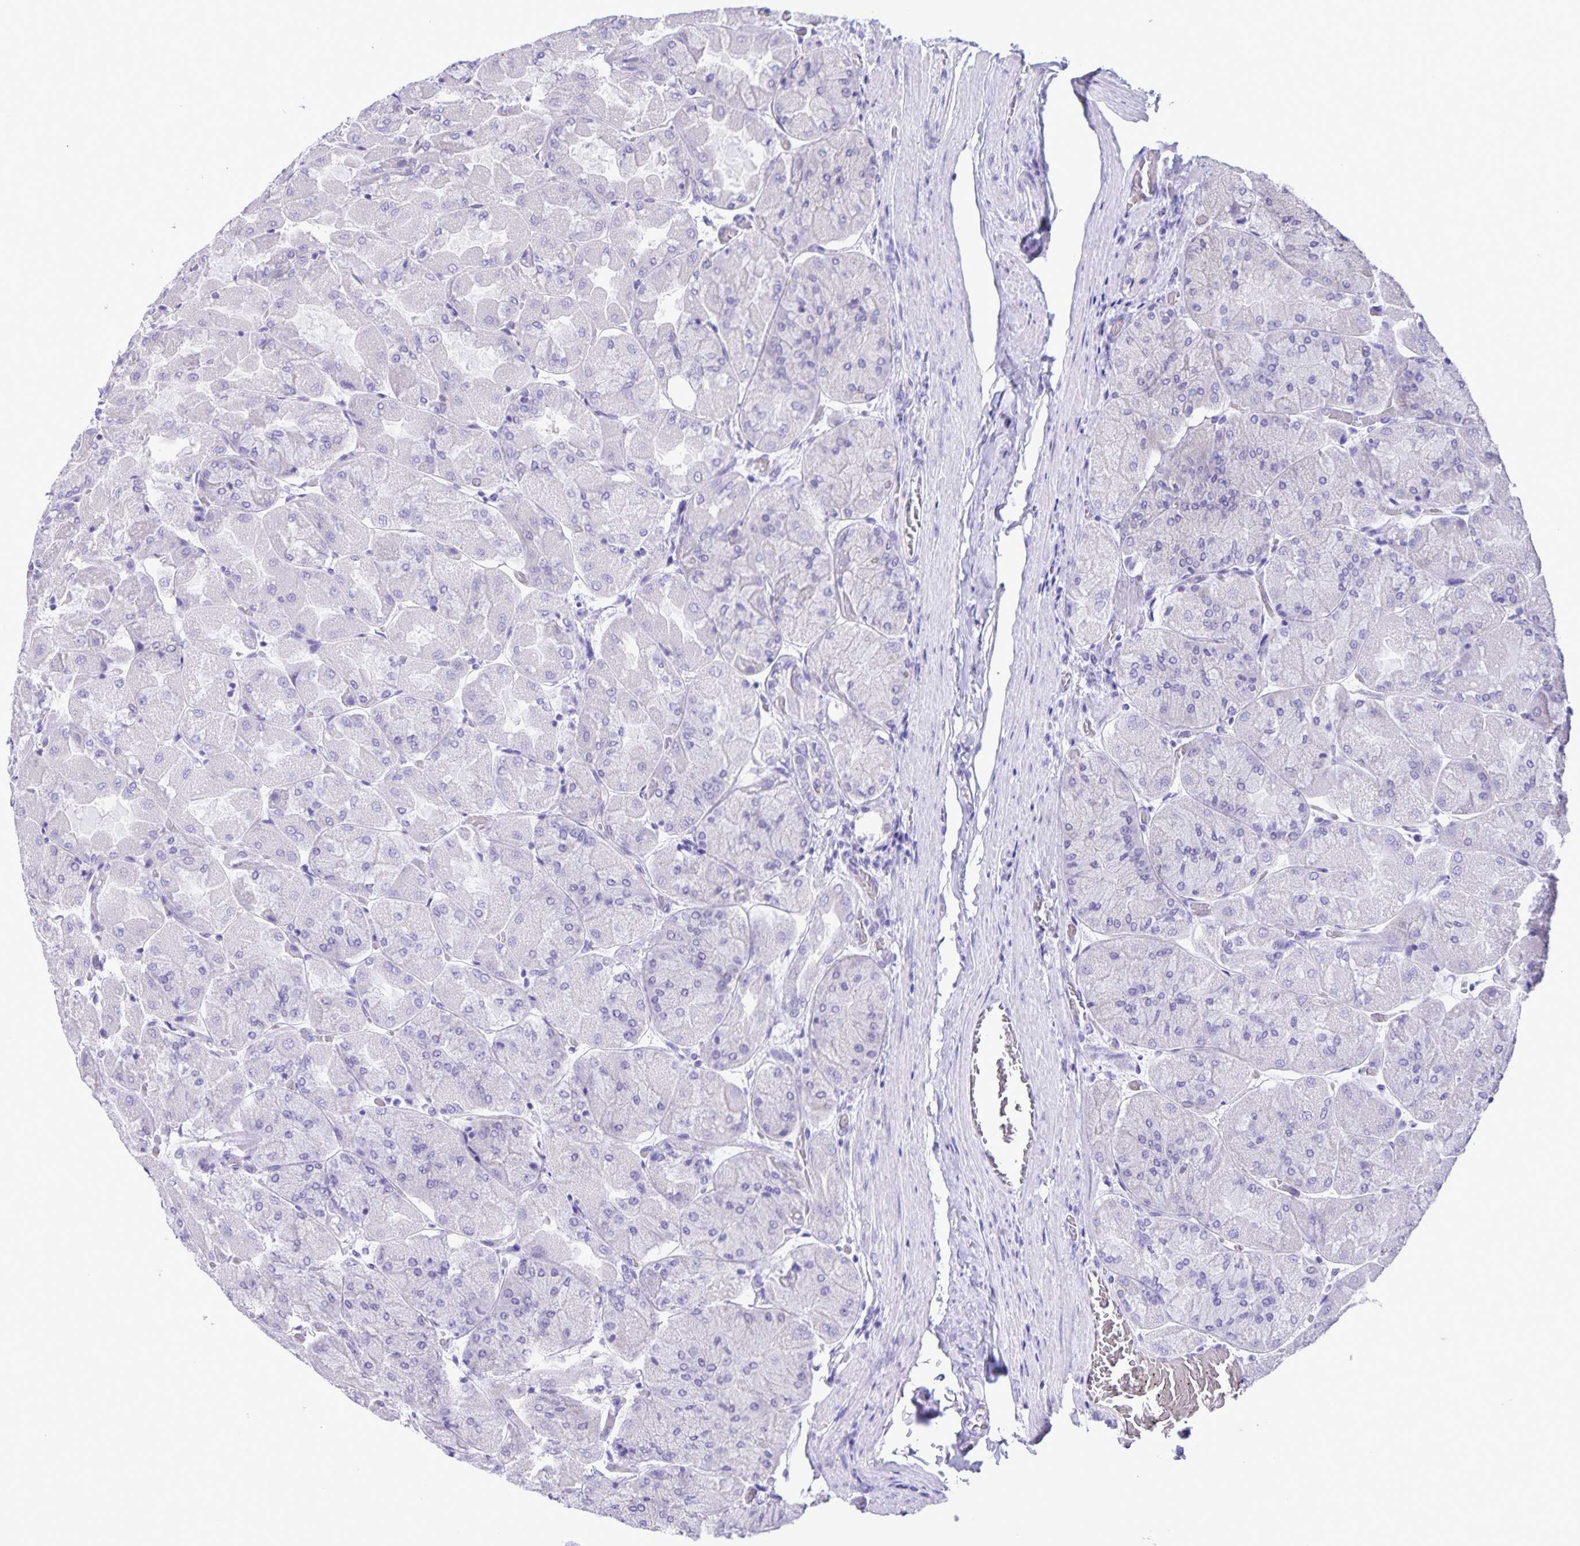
{"staining": {"intensity": "negative", "quantity": "none", "location": "none"}, "tissue": "stomach", "cell_type": "Glandular cells", "image_type": "normal", "snomed": [{"axis": "morphology", "description": "Normal tissue, NOS"}, {"axis": "topography", "description": "Stomach"}], "caption": "Photomicrograph shows no protein expression in glandular cells of normal stomach.", "gene": "CAPSL", "patient": {"sex": "female", "age": 61}}